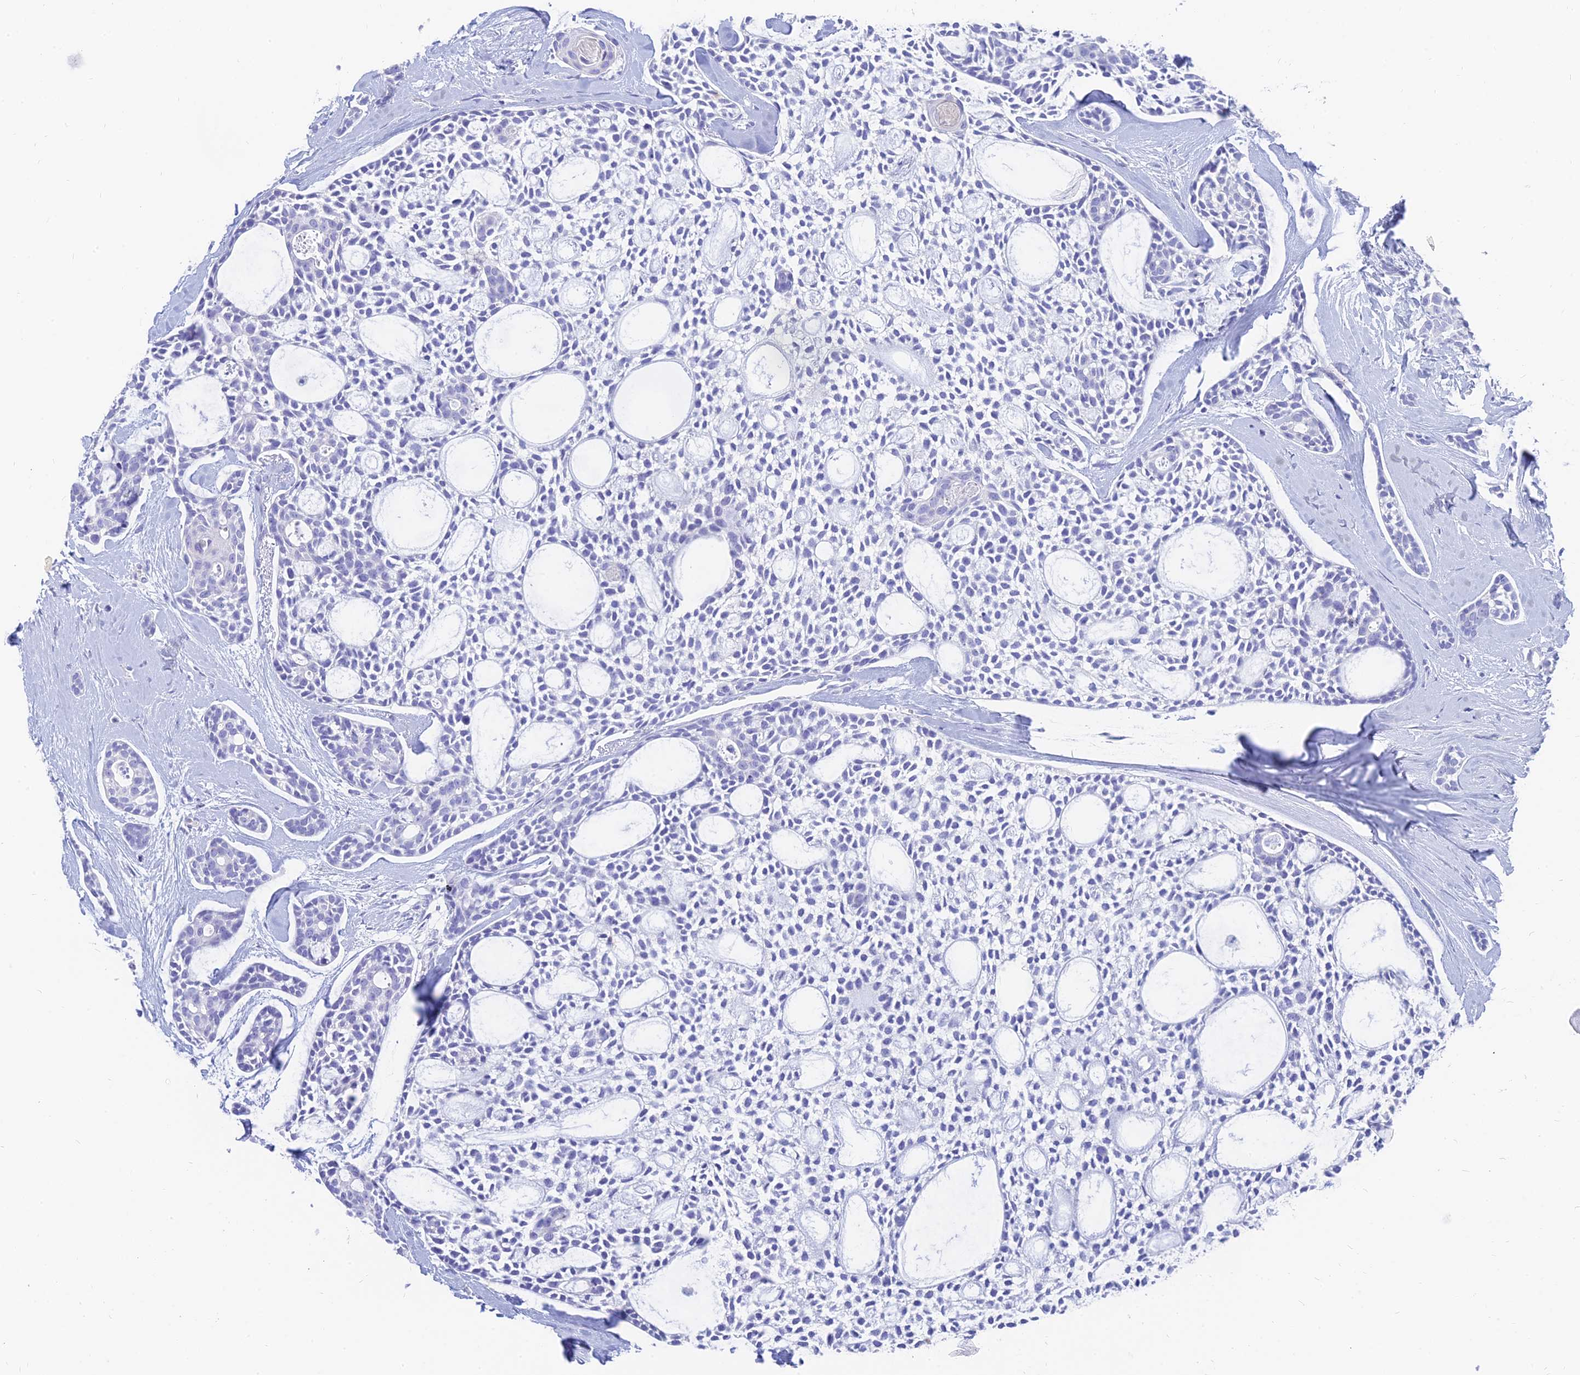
{"staining": {"intensity": "negative", "quantity": "none", "location": "none"}, "tissue": "head and neck cancer", "cell_type": "Tumor cells", "image_type": "cancer", "snomed": [{"axis": "morphology", "description": "Adenocarcinoma, NOS"}, {"axis": "topography", "description": "Subcutis"}, {"axis": "topography", "description": "Head-Neck"}], "caption": "The micrograph demonstrates no staining of tumor cells in head and neck adenocarcinoma. (Brightfield microscopy of DAB immunohistochemistry at high magnification).", "gene": "SLC36A2", "patient": {"sex": "female", "age": 73}}